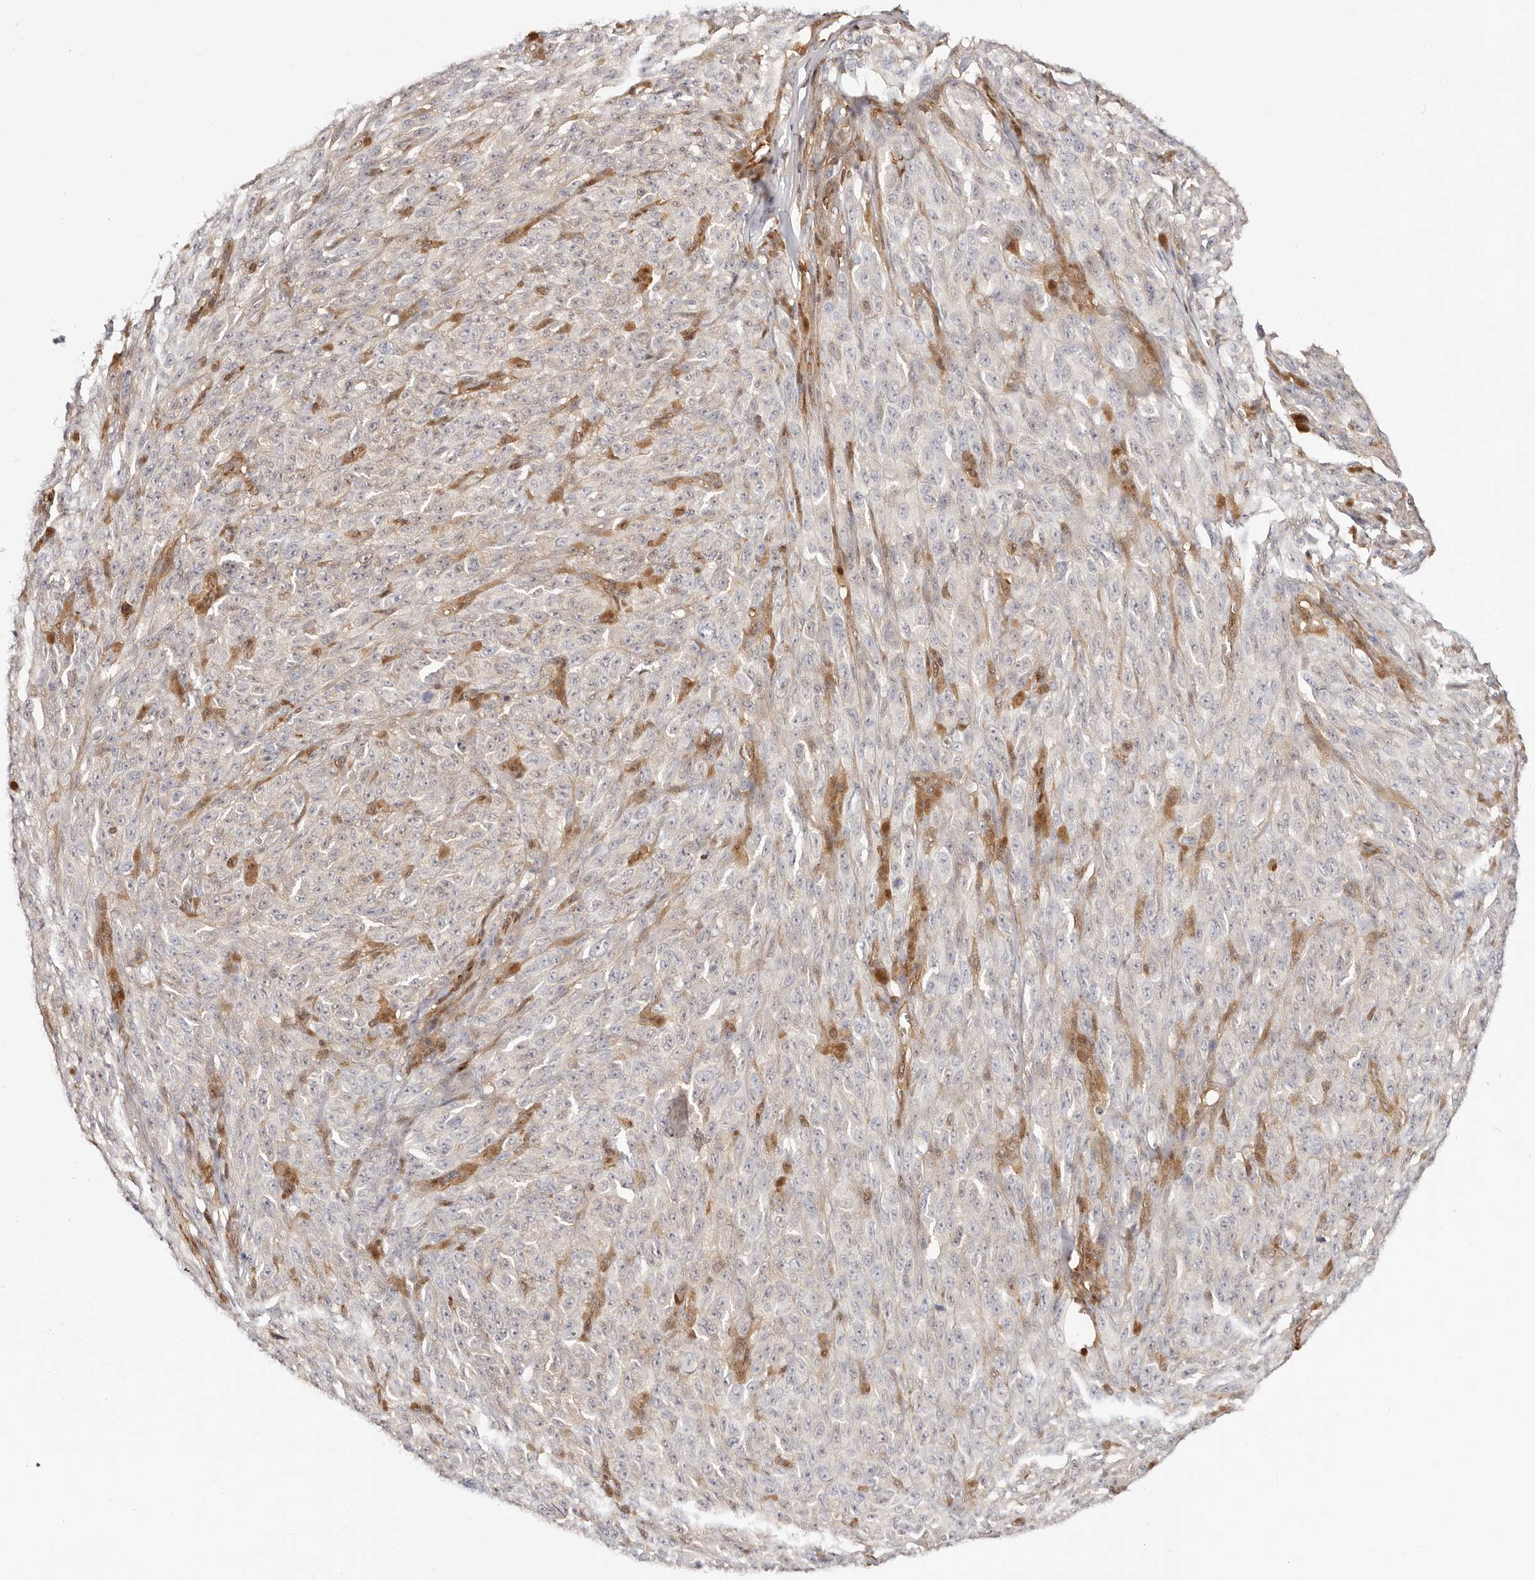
{"staining": {"intensity": "negative", "quantity": "none", "location": "none"}, "tissue": "melanoma", "cell_type": "Tumor cells", "image_type": "cancer", "snomed": [{"axis": "morphology", "description": "Malignant melanoma, NOS"}, {"axis": "topography", "description": "Skin"}], "caption": "Histopathology image shows no protein expression in tumor cells of melanoma tissue. The staining is performed using DAB brown chromogen with nuclei counter-stained in using hematoxylin.", "gene": "STAT5A", "patient": {"sex": "female", "age": 82}}